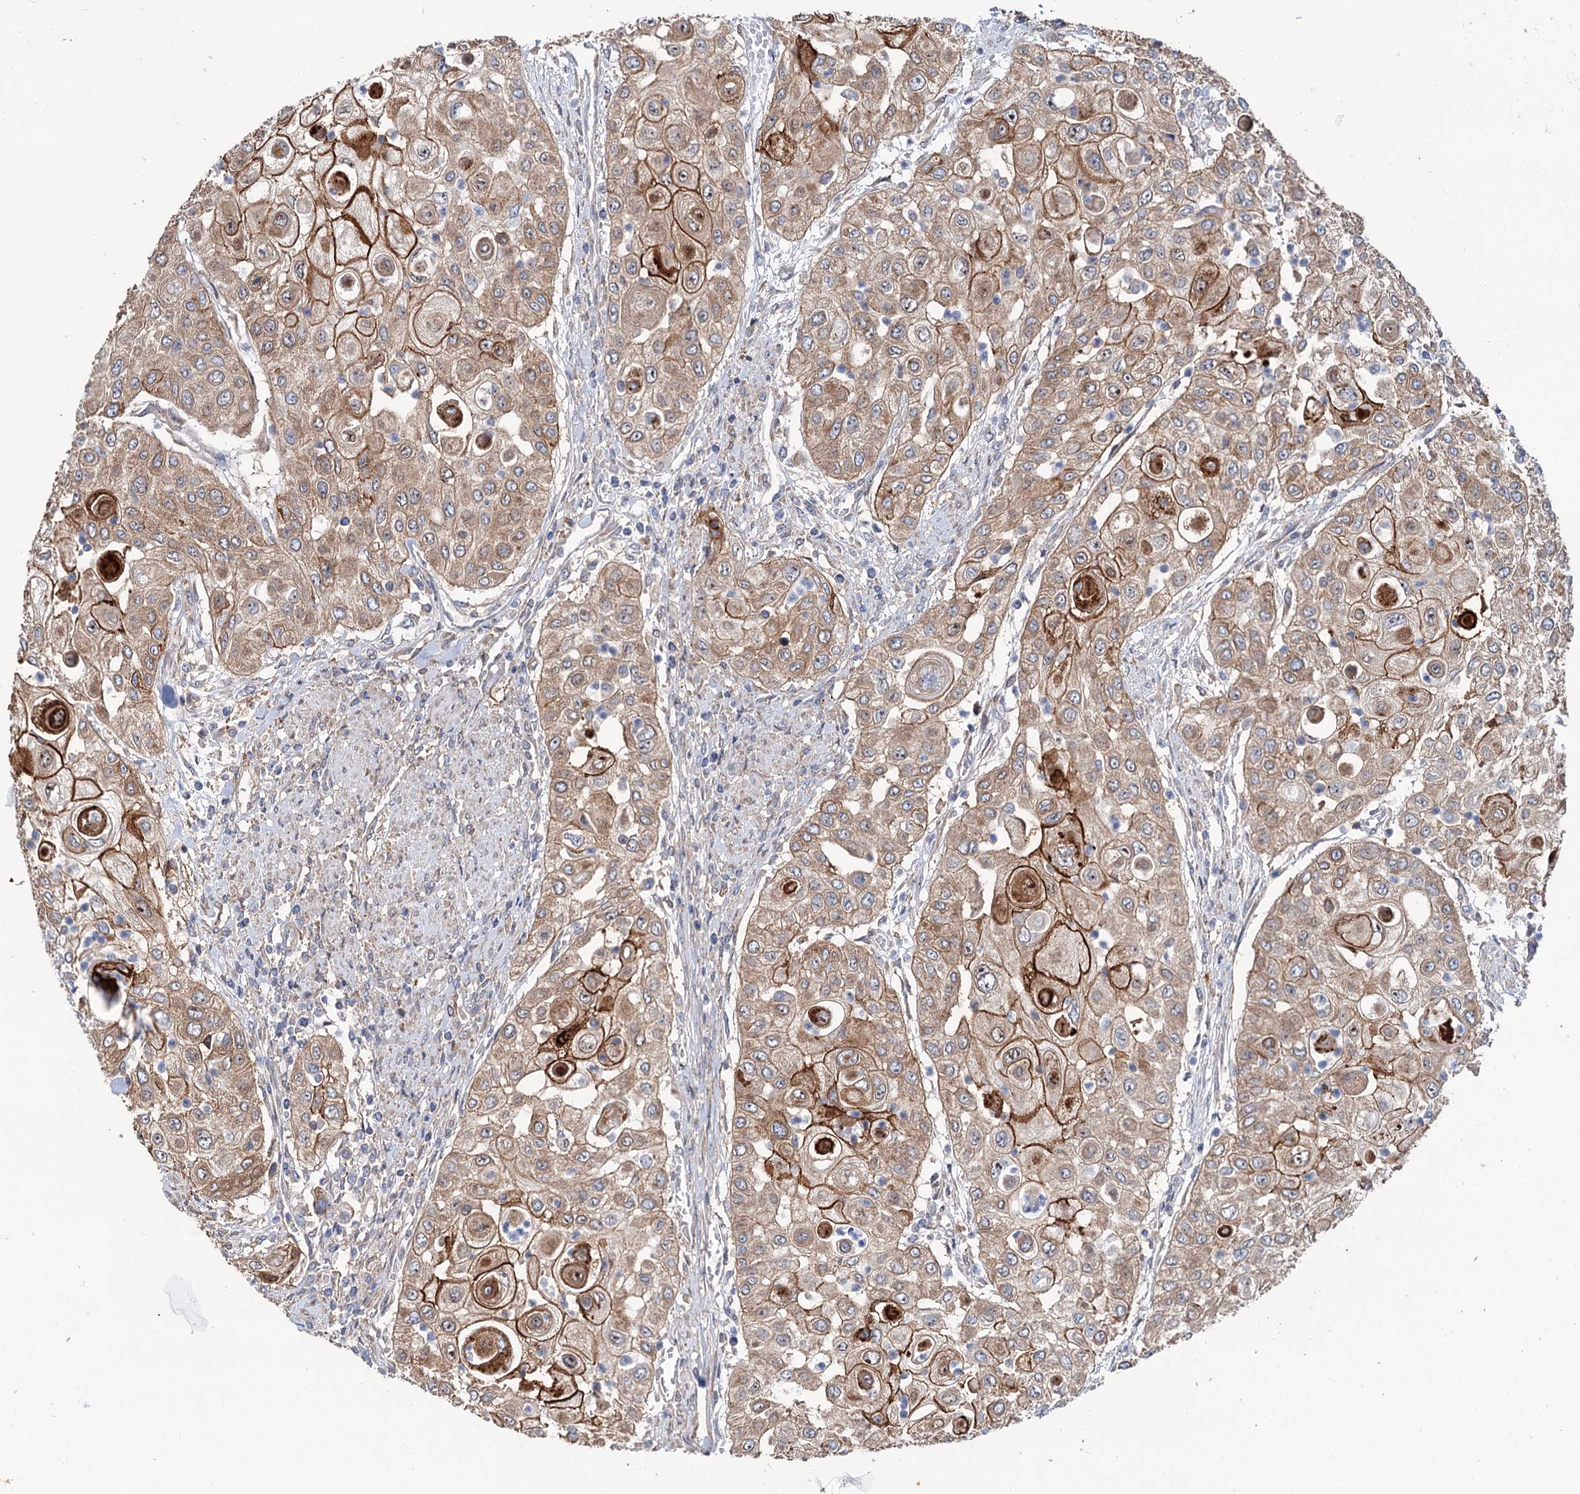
{"staining": {"intensity": "moderate", "quantity": ">75%", "location": "cytoplasmic/membranous"}, "tissue": "urothelial cancer", "cell_type": "Tumor cells", "image_type": "cancer", "snomed": [{"axis": "morphology", "description": "Urothelial carcinoma, High grade"}, {"axis": "topography", "description": "Urinary bladder"}], "caption": "Immunohistochemical staining of urothelial cancer displays moderate cytoplasmic/membranous protein positivity in about >75% of tumor cells.", "gene": "PTDSS2", "patient": {"sex": "female", "age": 79}}